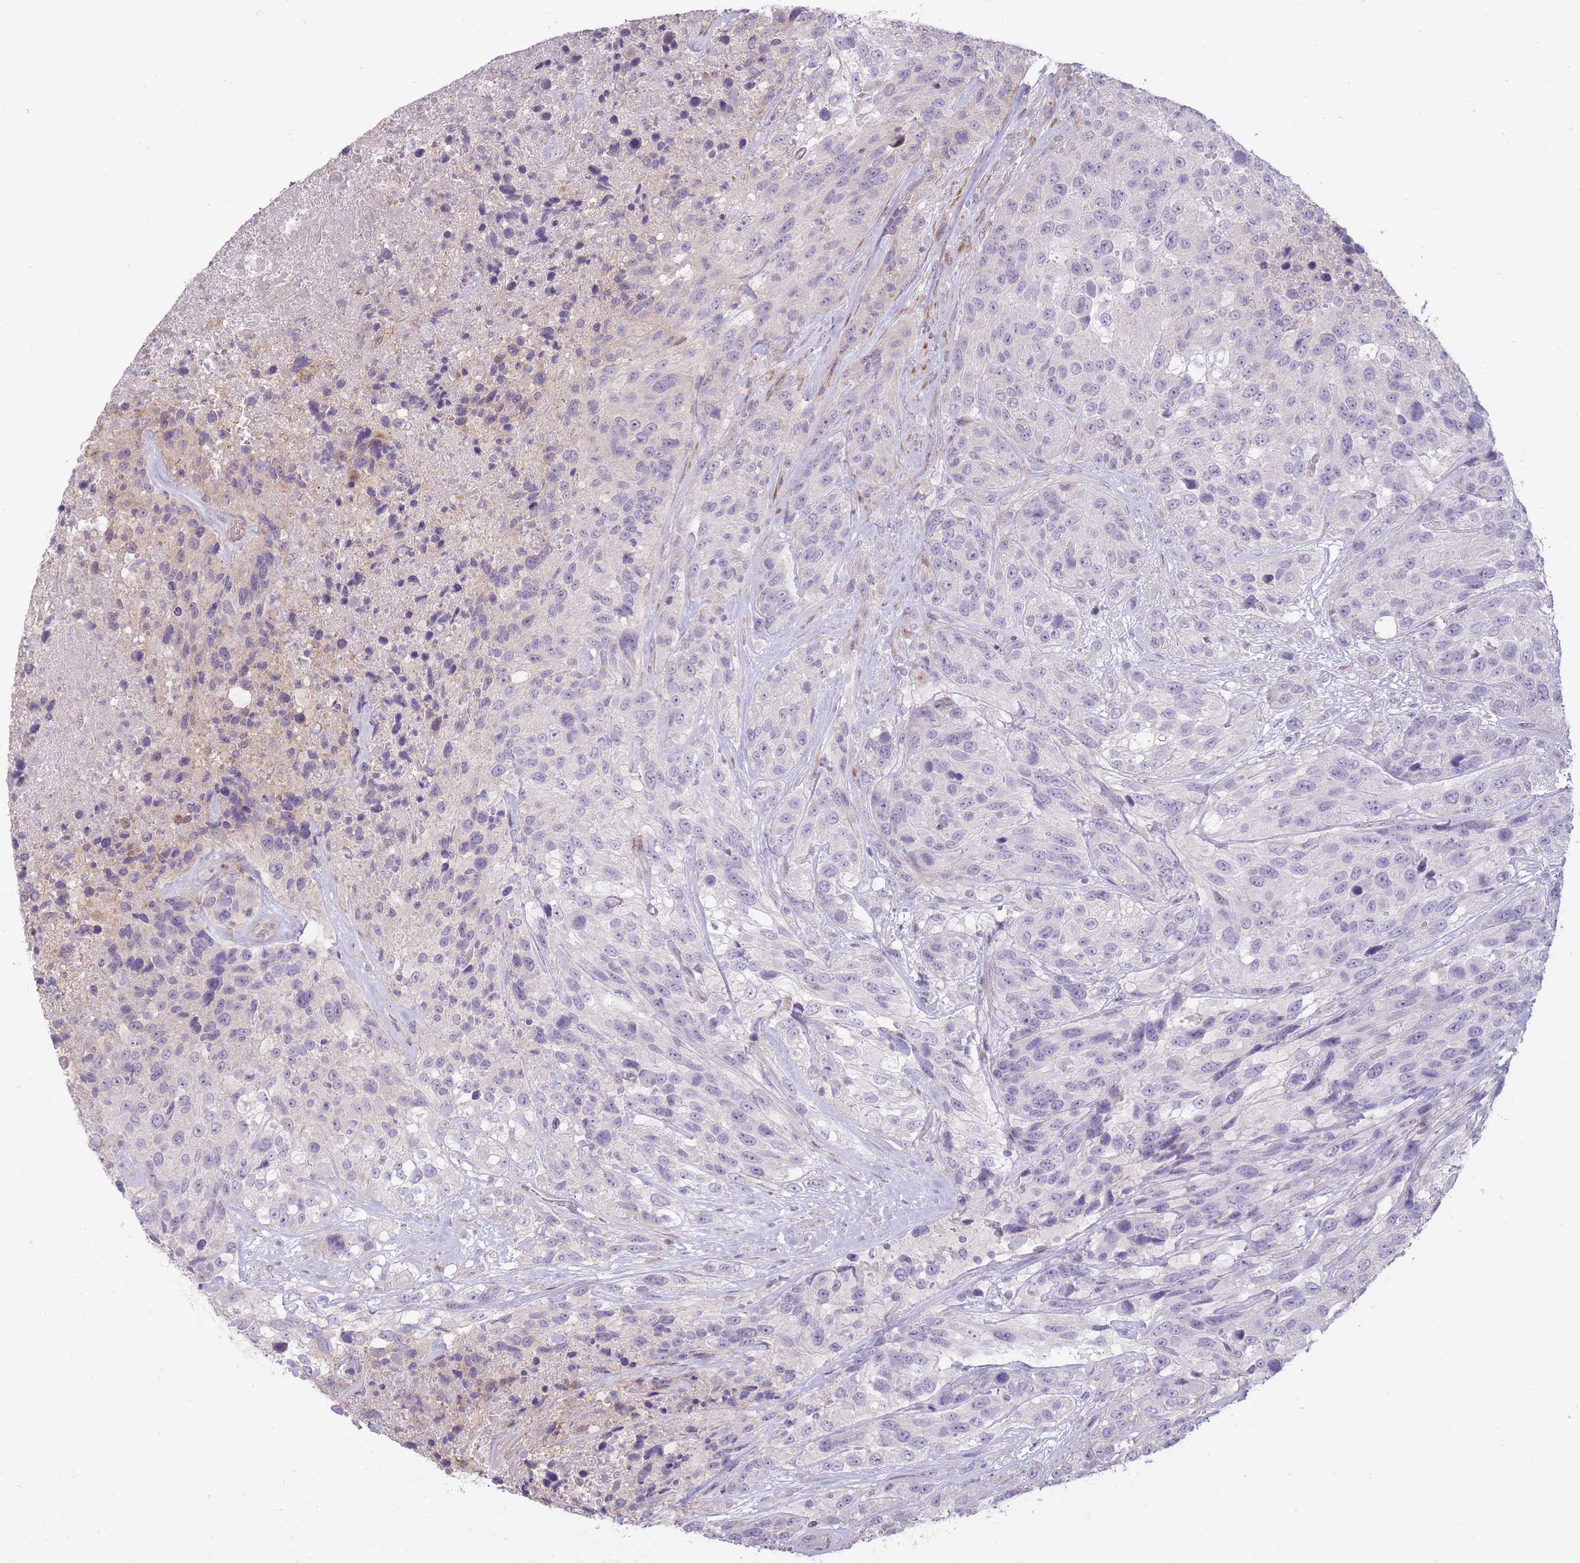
{"staining": {"intensity": "negative", "quantity": "none", "location": "none"}, "tissue": "urothelial cancer", "cell_type": "Tumor cells", "image_type": "cancer", "snomed": [{"axis": "morphology", "description": "Urothelial carcinoma, High grade"}, {"axis": "topography", "description": "Urinary bladder"}], "caption": "This histopathology image is of urothelial carcinoma (high-grade) stained with immunohistochemistry (IHC) to label a protein in brown with the nuclei are counter-stained blue. There is no expression in tumor cells.", "gene": "PPP3R2", "patient": {"sex": "female", "age": 70}}